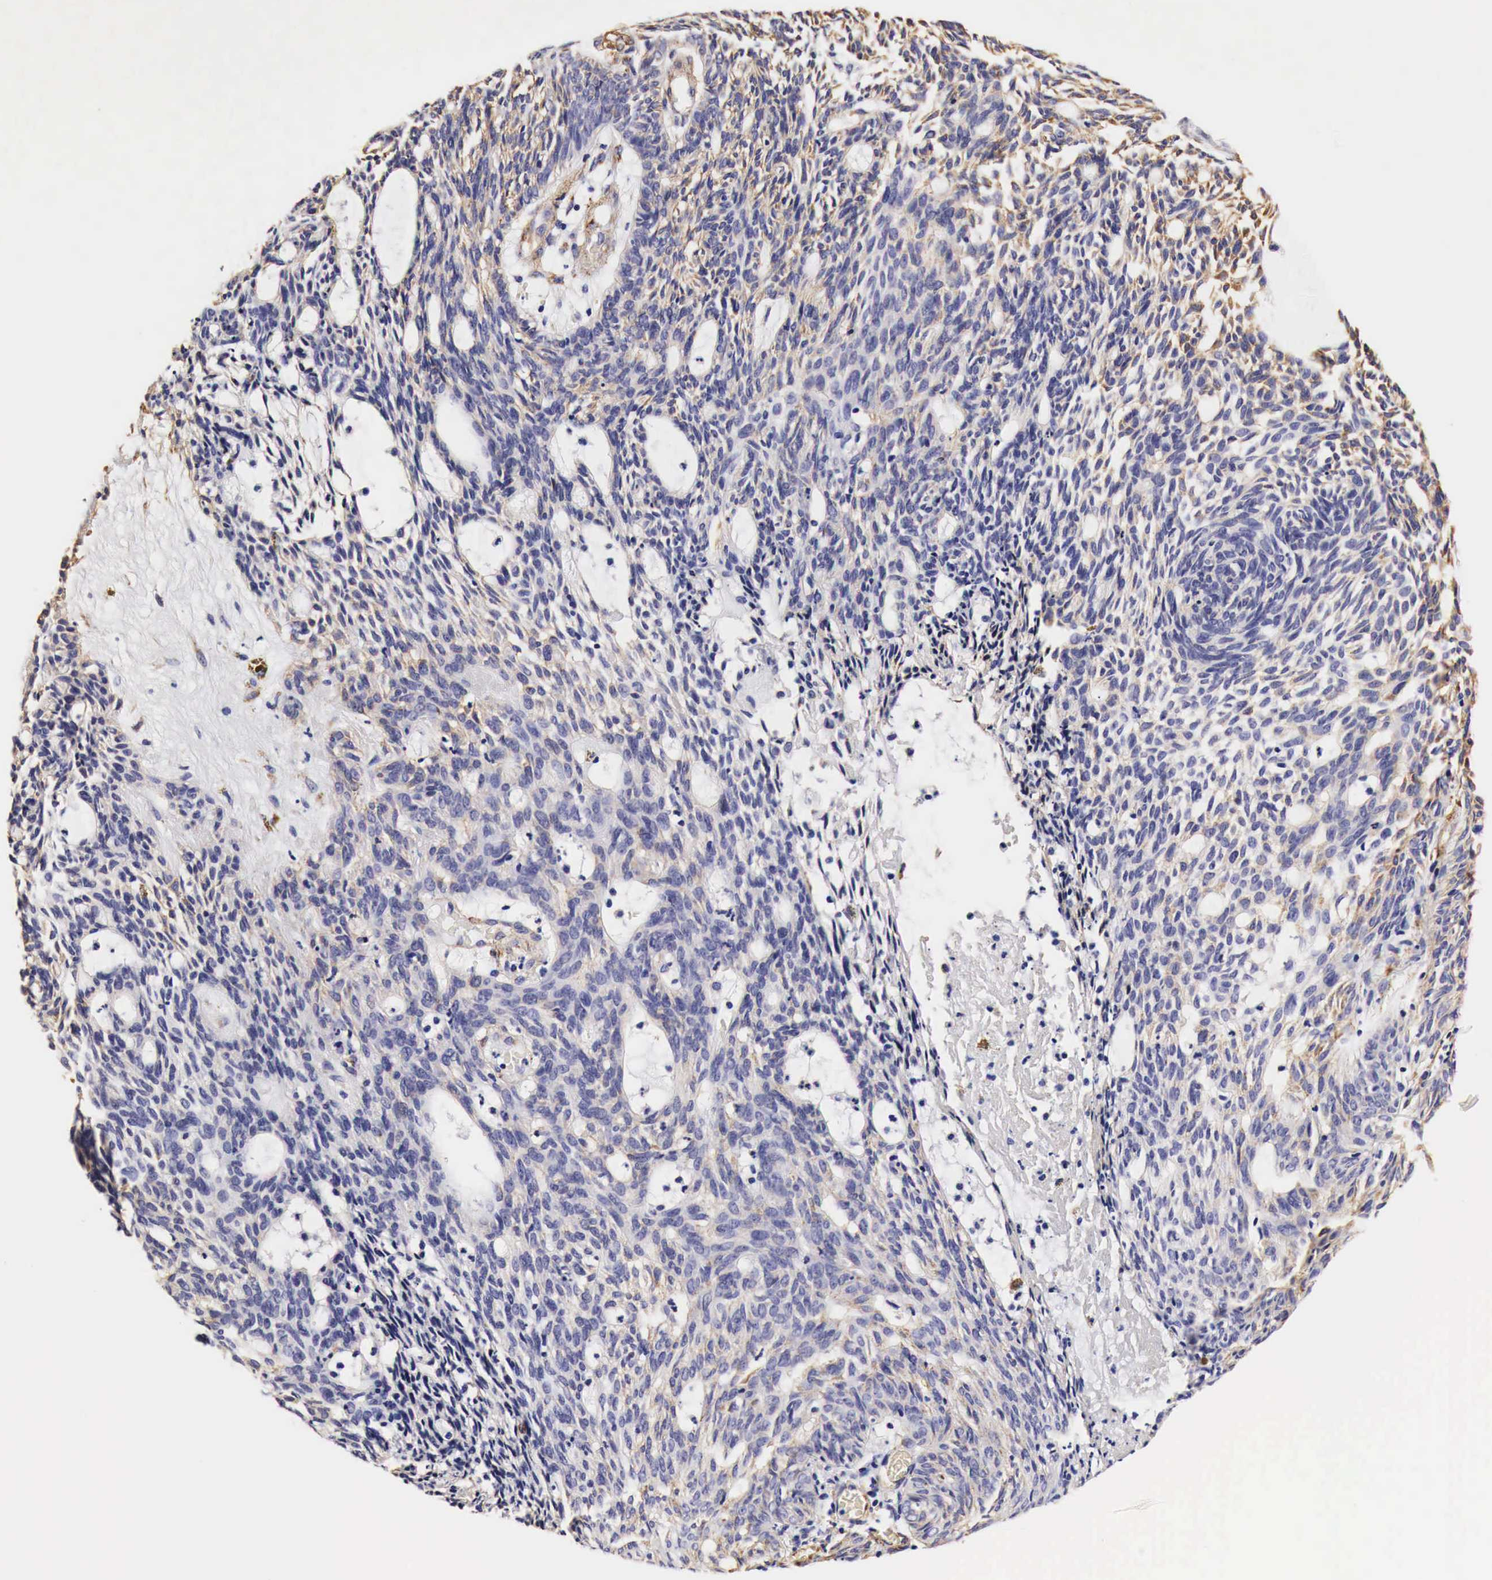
{"staining": {"intensity": "negative", "quantity": "none", "location": "none"}, "tissue": "skin cancer", "cell_type": "Tumor cells", "image_type": "cancer", "snomed": [{"axis": "morphology", "description": "Normal tissue, NOS"}, {"axis": "morphology", "description": "Basal cell carcinoma"}, {"axis": "topography", "description": "Skin"}], "caption": "Immunohistochemistry image of neoplastic tissue: basal cell carcinoma (skin) stained with DAB (3,3'-diaminobenzidine) exhibits no significant protein staining in tumor cells.", "gene": "LAMB2", "patient": {"sex": "male", "age": 74}}